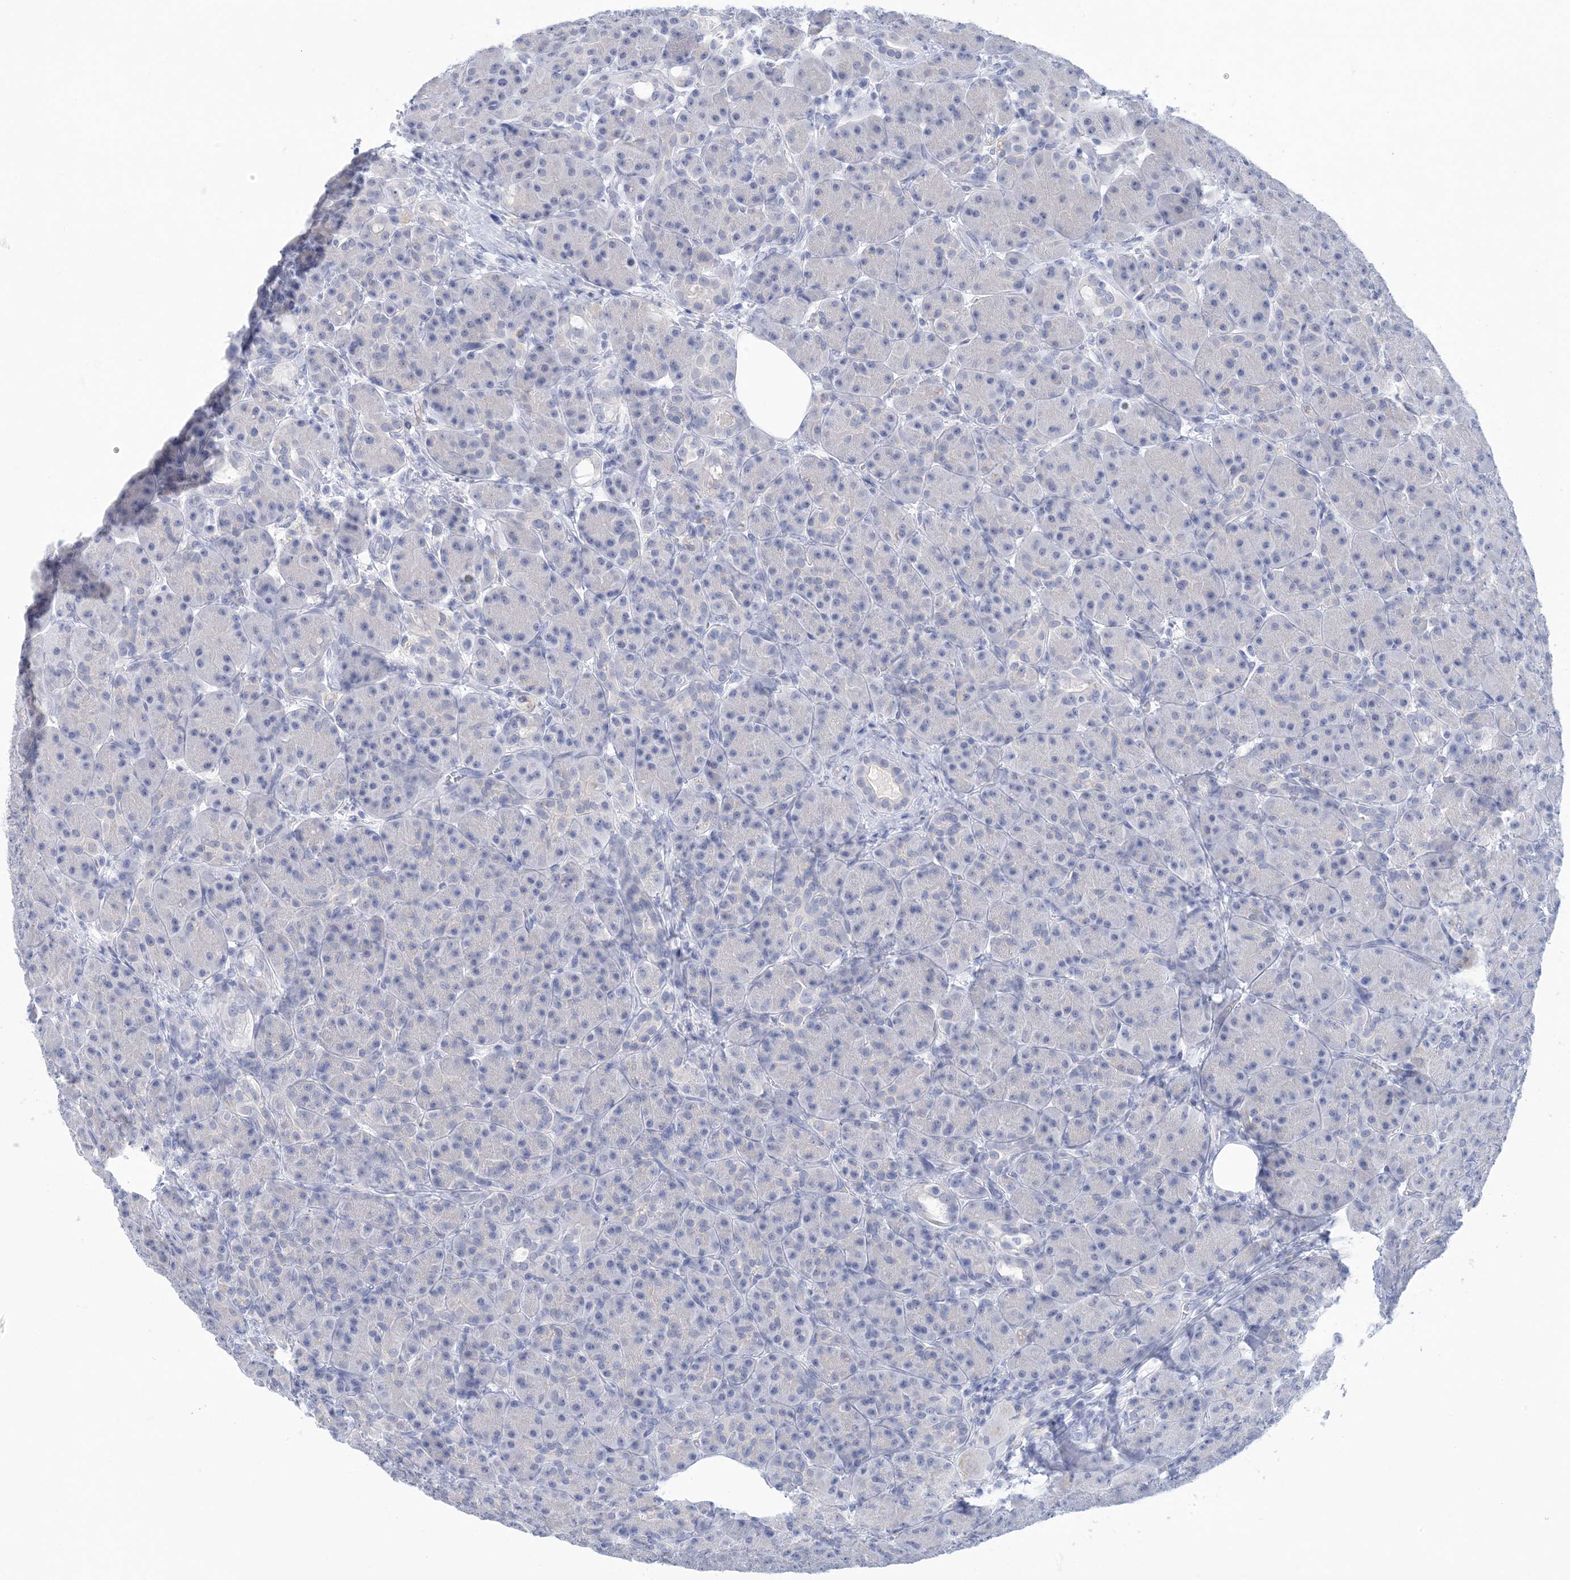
{"staining": {"intensity": "negative", "quantity": "none", "location": "none"}, "tissue": "pancreas", "cell_type": "Exocrine glandular cells", "image_type": "normal", "snomed": [{"axis": "morphology", "description": "Normal tissue, NOS"}, {"axis": "topography", "description": "Pancreas"}], "caption": "Pancreas stained for a protein using immunohistochemistry demonstrates no expression exocrine glandular cells.", "gene": "SH3YL1", "patient": {"sex": "male", "age": 63}}